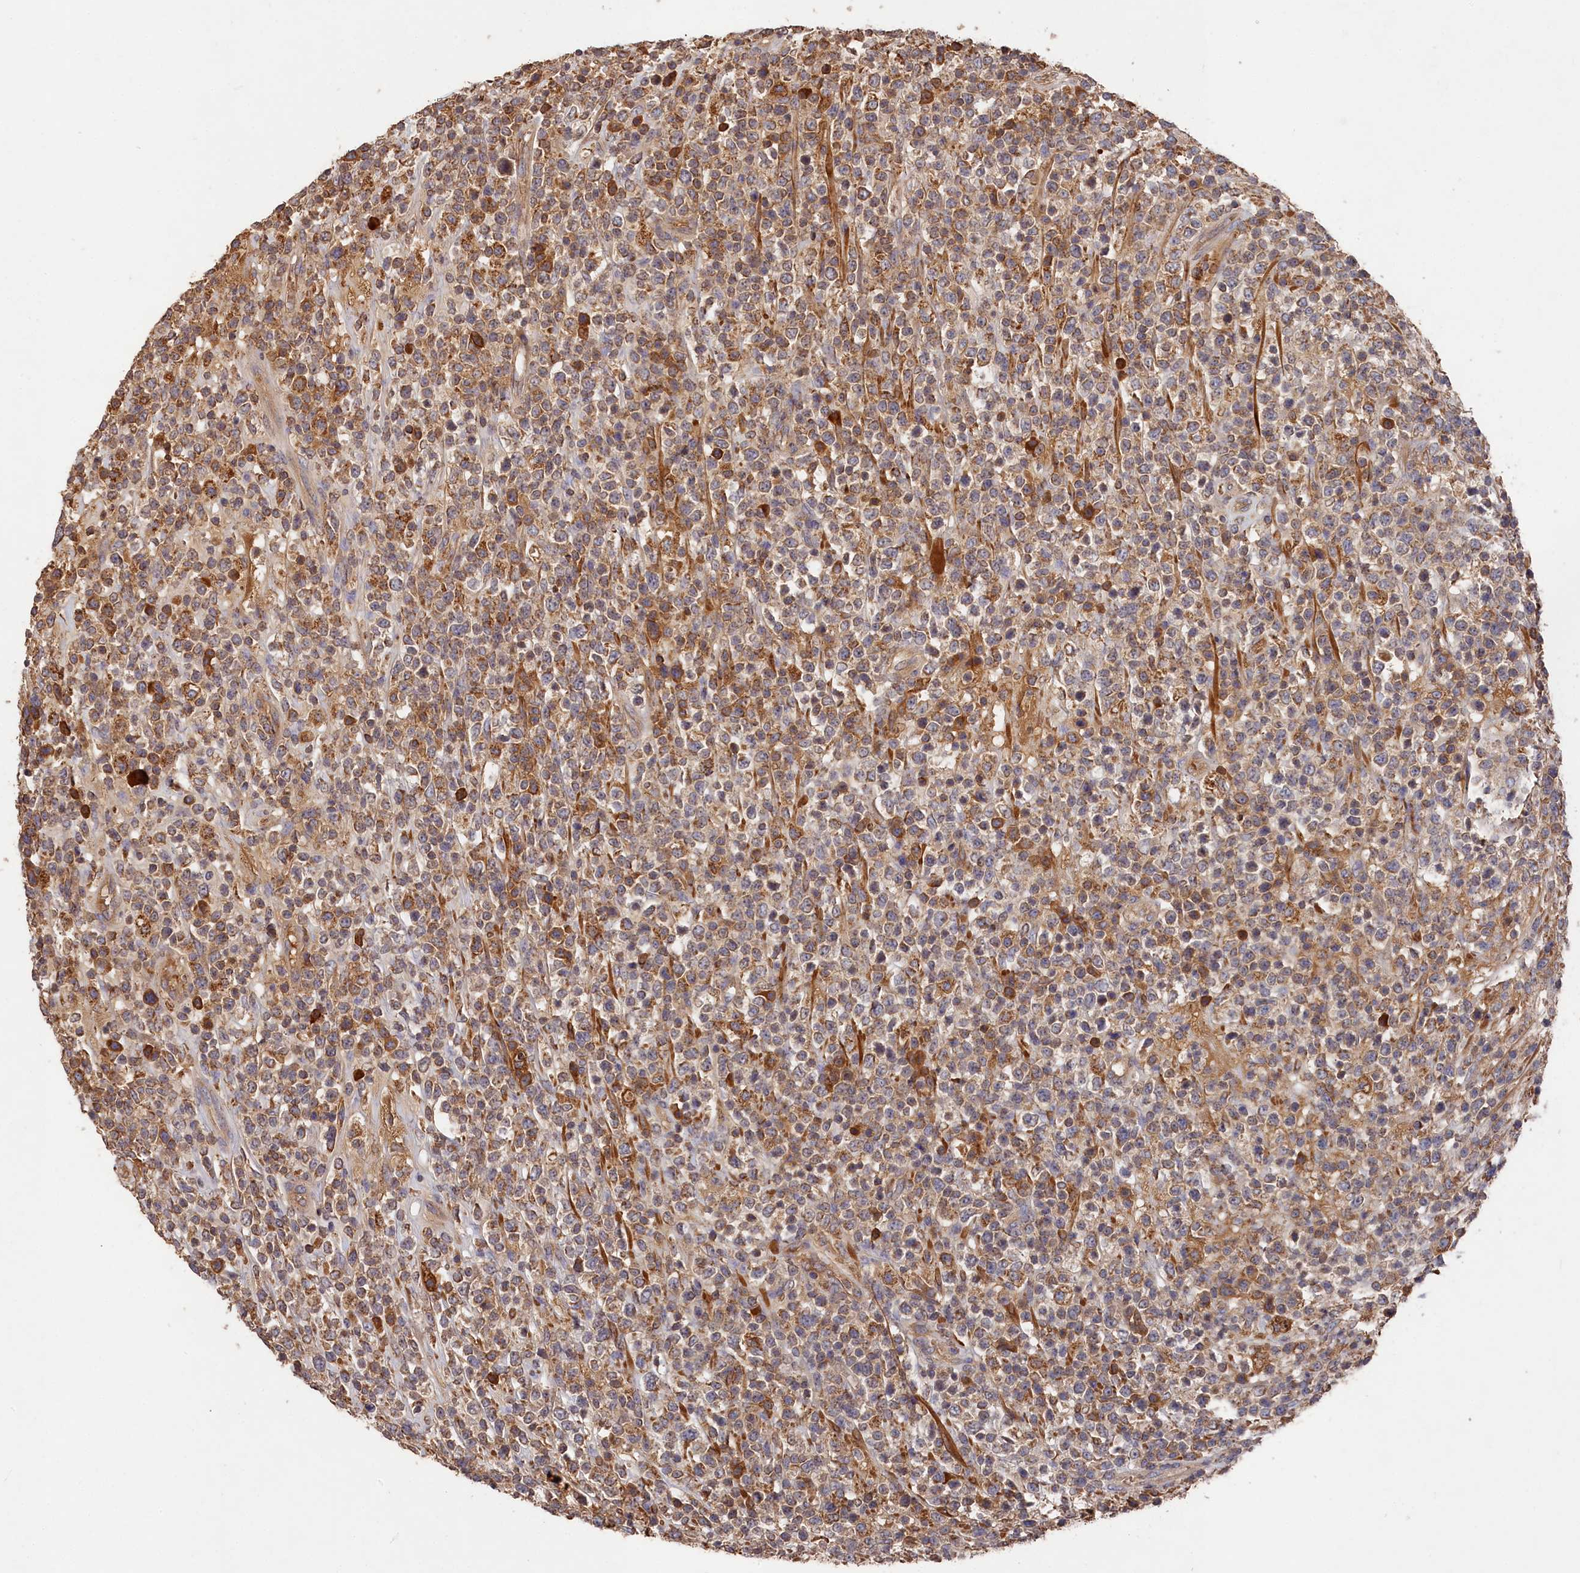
{"staining": {"intensity": "weak", "quantity": "25%-75%", "location": "cytoplasmic/membranous"}, "tissue": "lymphoma", "cell_type": "Tumor cells", "image_type": "cancer", "snomed": [{"axis": "morphology", "description": "Malignant lymphoma, non-Hodgkin's type, High grade"}, {"axis": "topography", "description": "Colon"}], "caption": "There is low levels of weak cytoplasmic/membranous positivity in tumor cells of lymphoma, as demonstrated by immunohistochemical staining (brown color).", "gene": "DHRS11", "patient": {"sex": "female", "age": 53}}